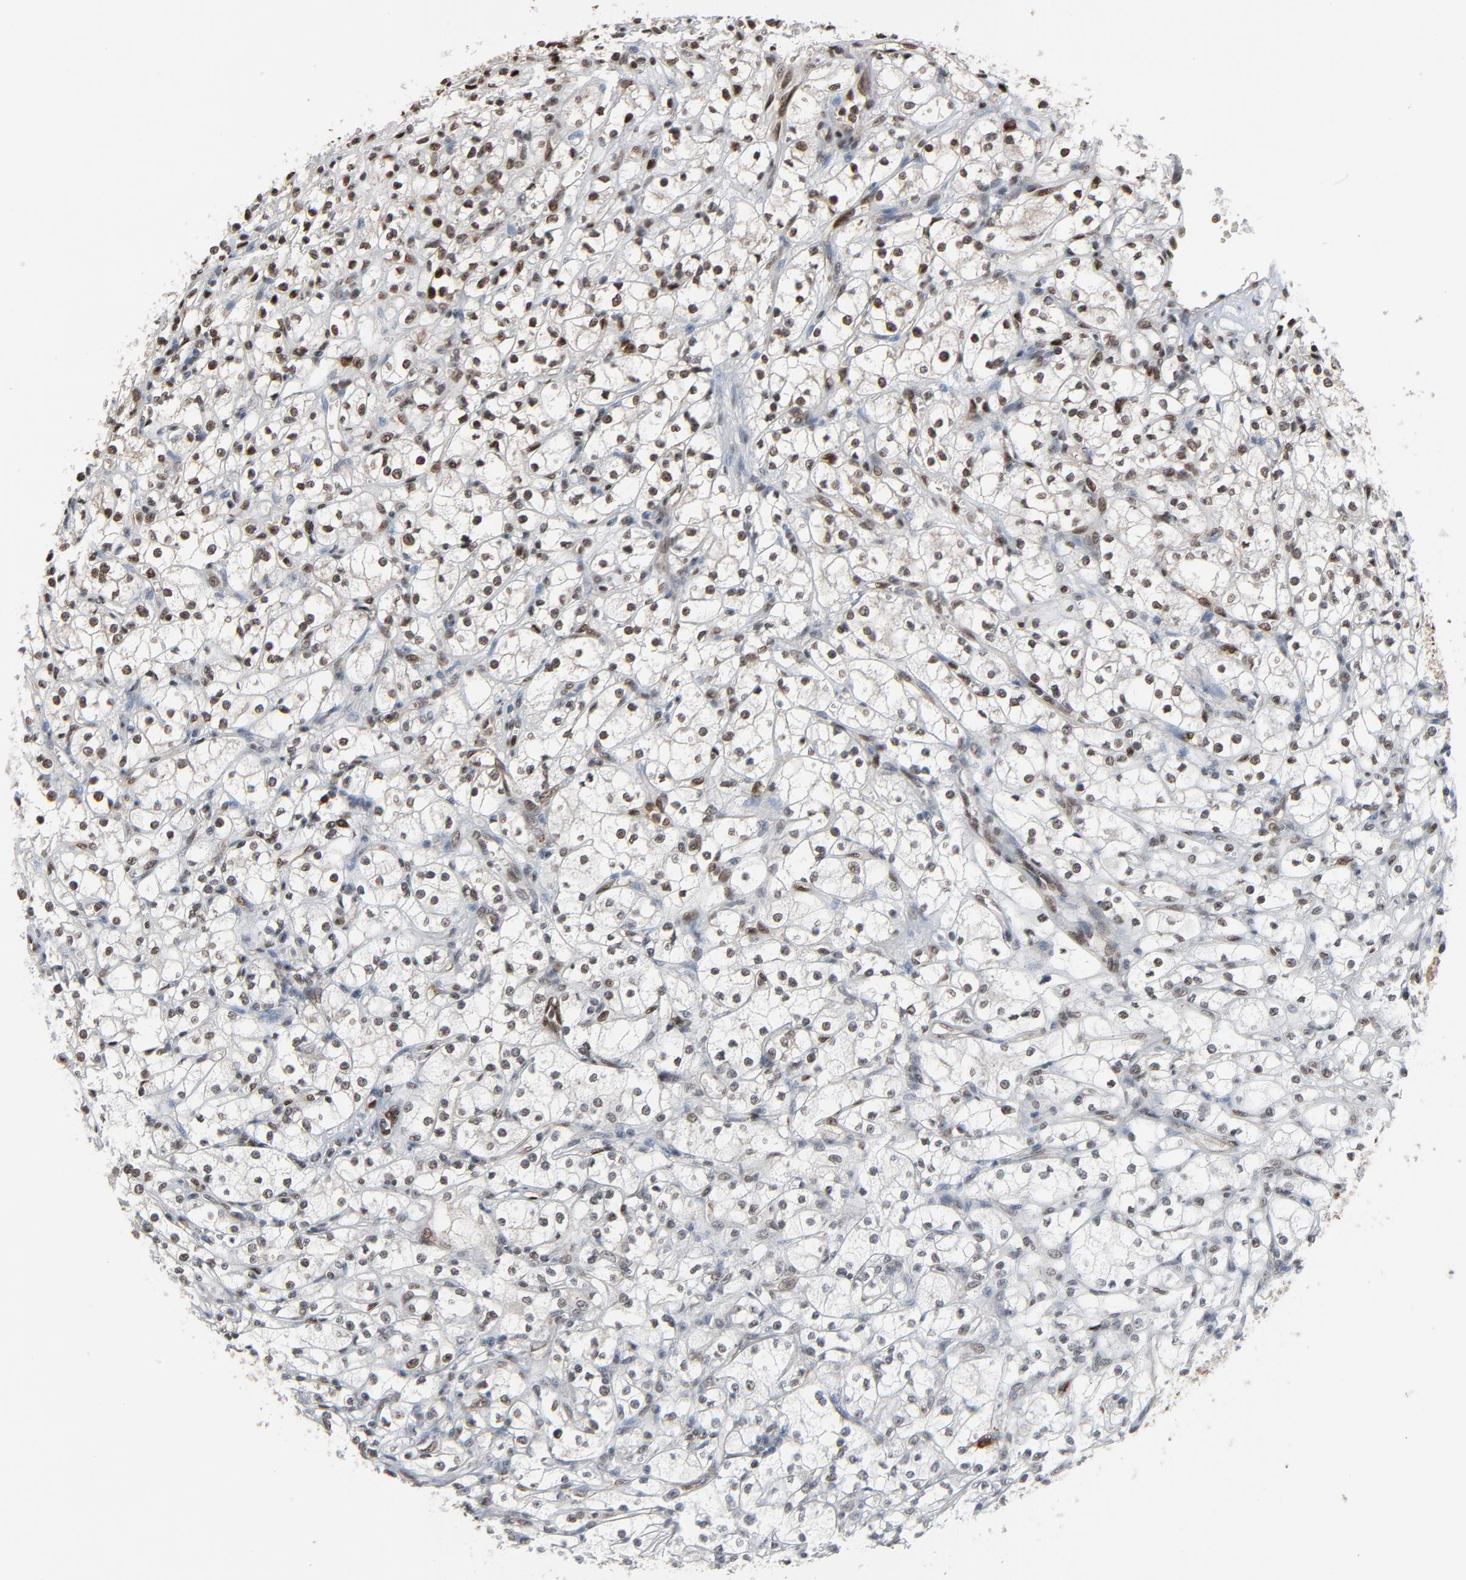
{"staining": {"intensity": "strong", "quantity": "25%-75%", "location": "nuclear"}, "tissue": "renal cancer", "cell_type": "Tumor cells", "image_type": "cancer", "snomed": [{"axis": "morphology", "description": "Adenocarcinoma, NOS"}, {"axis": "topography", "description": "Kidney"}], "caption": "Immunohistochemical staining of human renal cancer (adenocarcinoma) displays strong nuclear protein staining in approximately 25%-75% of tumor cells.", "gene": "MEIS2", "patient": {"sex": "male", "age": 61}}